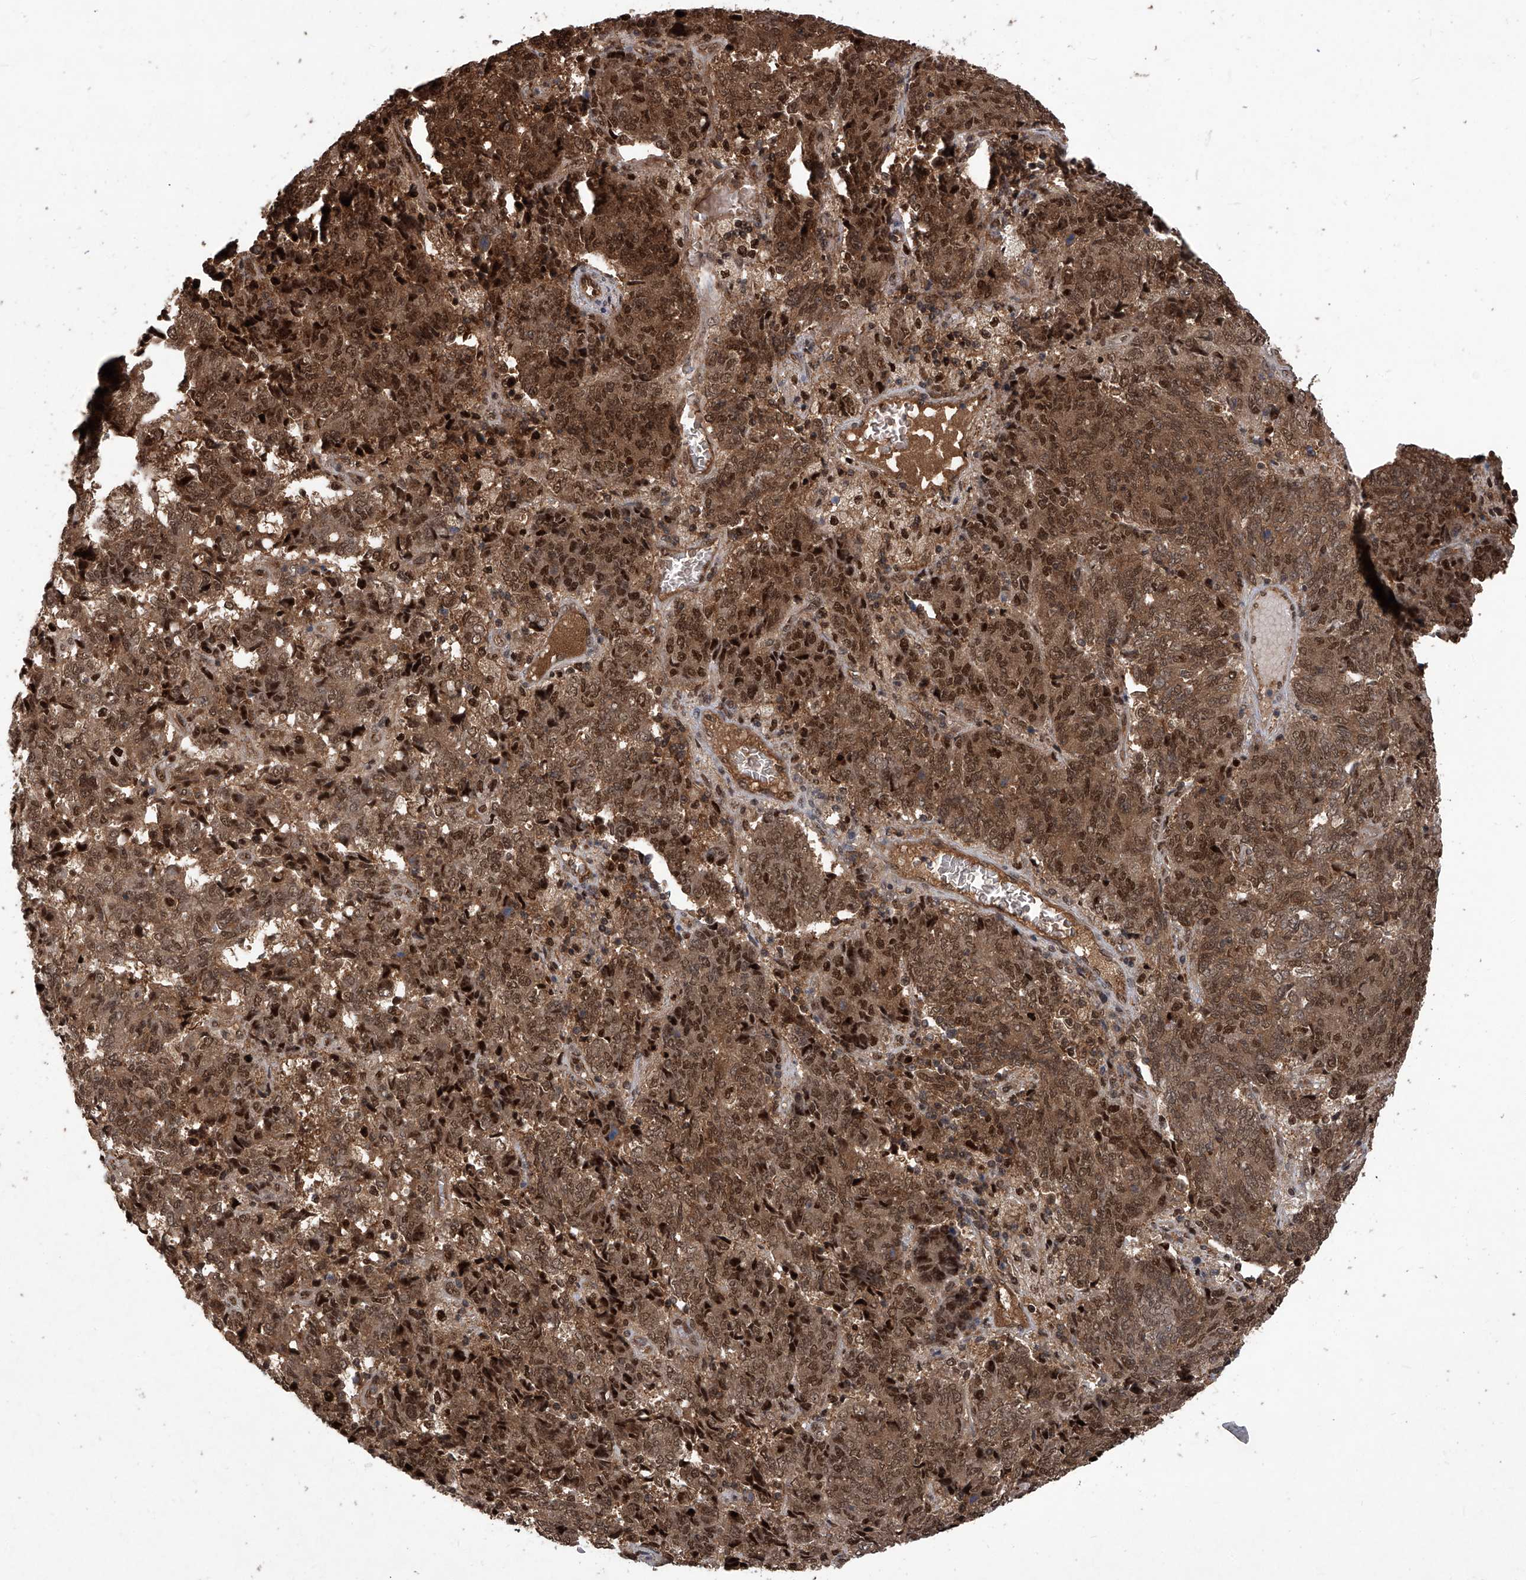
{"staining": {"intensity": "strong", "quantity": ">75%", "location": "cytoplasmic/membranous,nuclear"}, "tissue": "endometrial cancer", "cell_type": "Tumor cells", "image_type": "cancer", "snomed": [{"axis": "morphology", "description": "Adenocarcinoma, NOS"}, {"axis": "topography", "description": "Endometrium"}], "caption": "Endometrial adenocarcinoma was stained to show a protein in brown. There is high levels of strong cytoplasmic/membranous and nuclear expression in approximately >75% of tumor cells. (DAB IHC with brightfield microscopy, high magnification).", "gene": "PSMB1", "patient": {"sex": "female", "age": 80}}